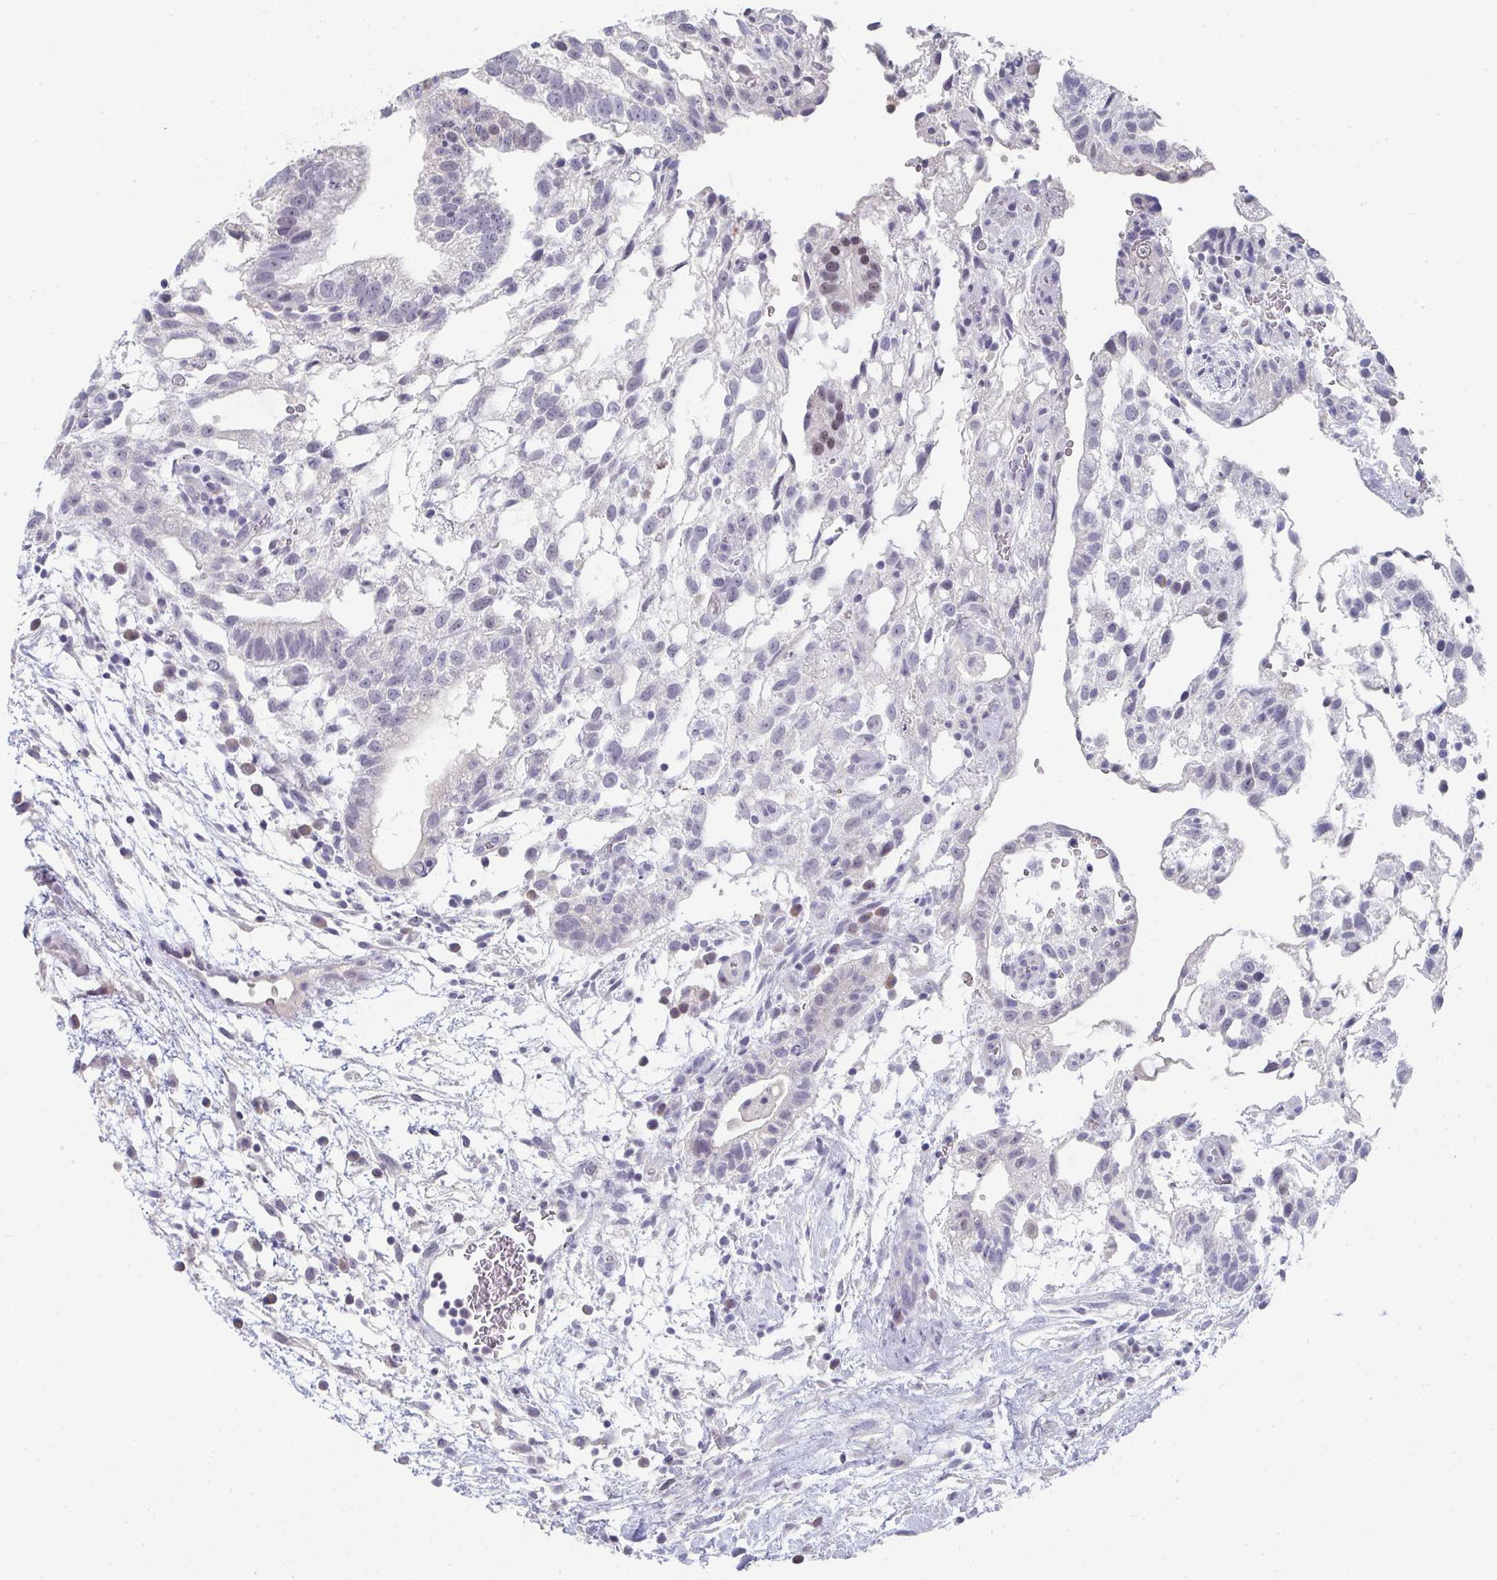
{"staining": {"intensity": "negative", "quantity": "none", "location": "none"}, "tissue": "testis cancer", "cell_type": "Tumor cells", "image_type": "cancer", "snomed": [{"axis": "morphology", "description": "Carcinoma, Embryonal, NOS"}, {"axis": "topography", "description": "Testis"}], "caption": "Tumor cells are negative for brown protein staining in embryonal carcinoma (testis).", "gene": "NOXRED1", "patient": {"sex": "male", "age": 32}}